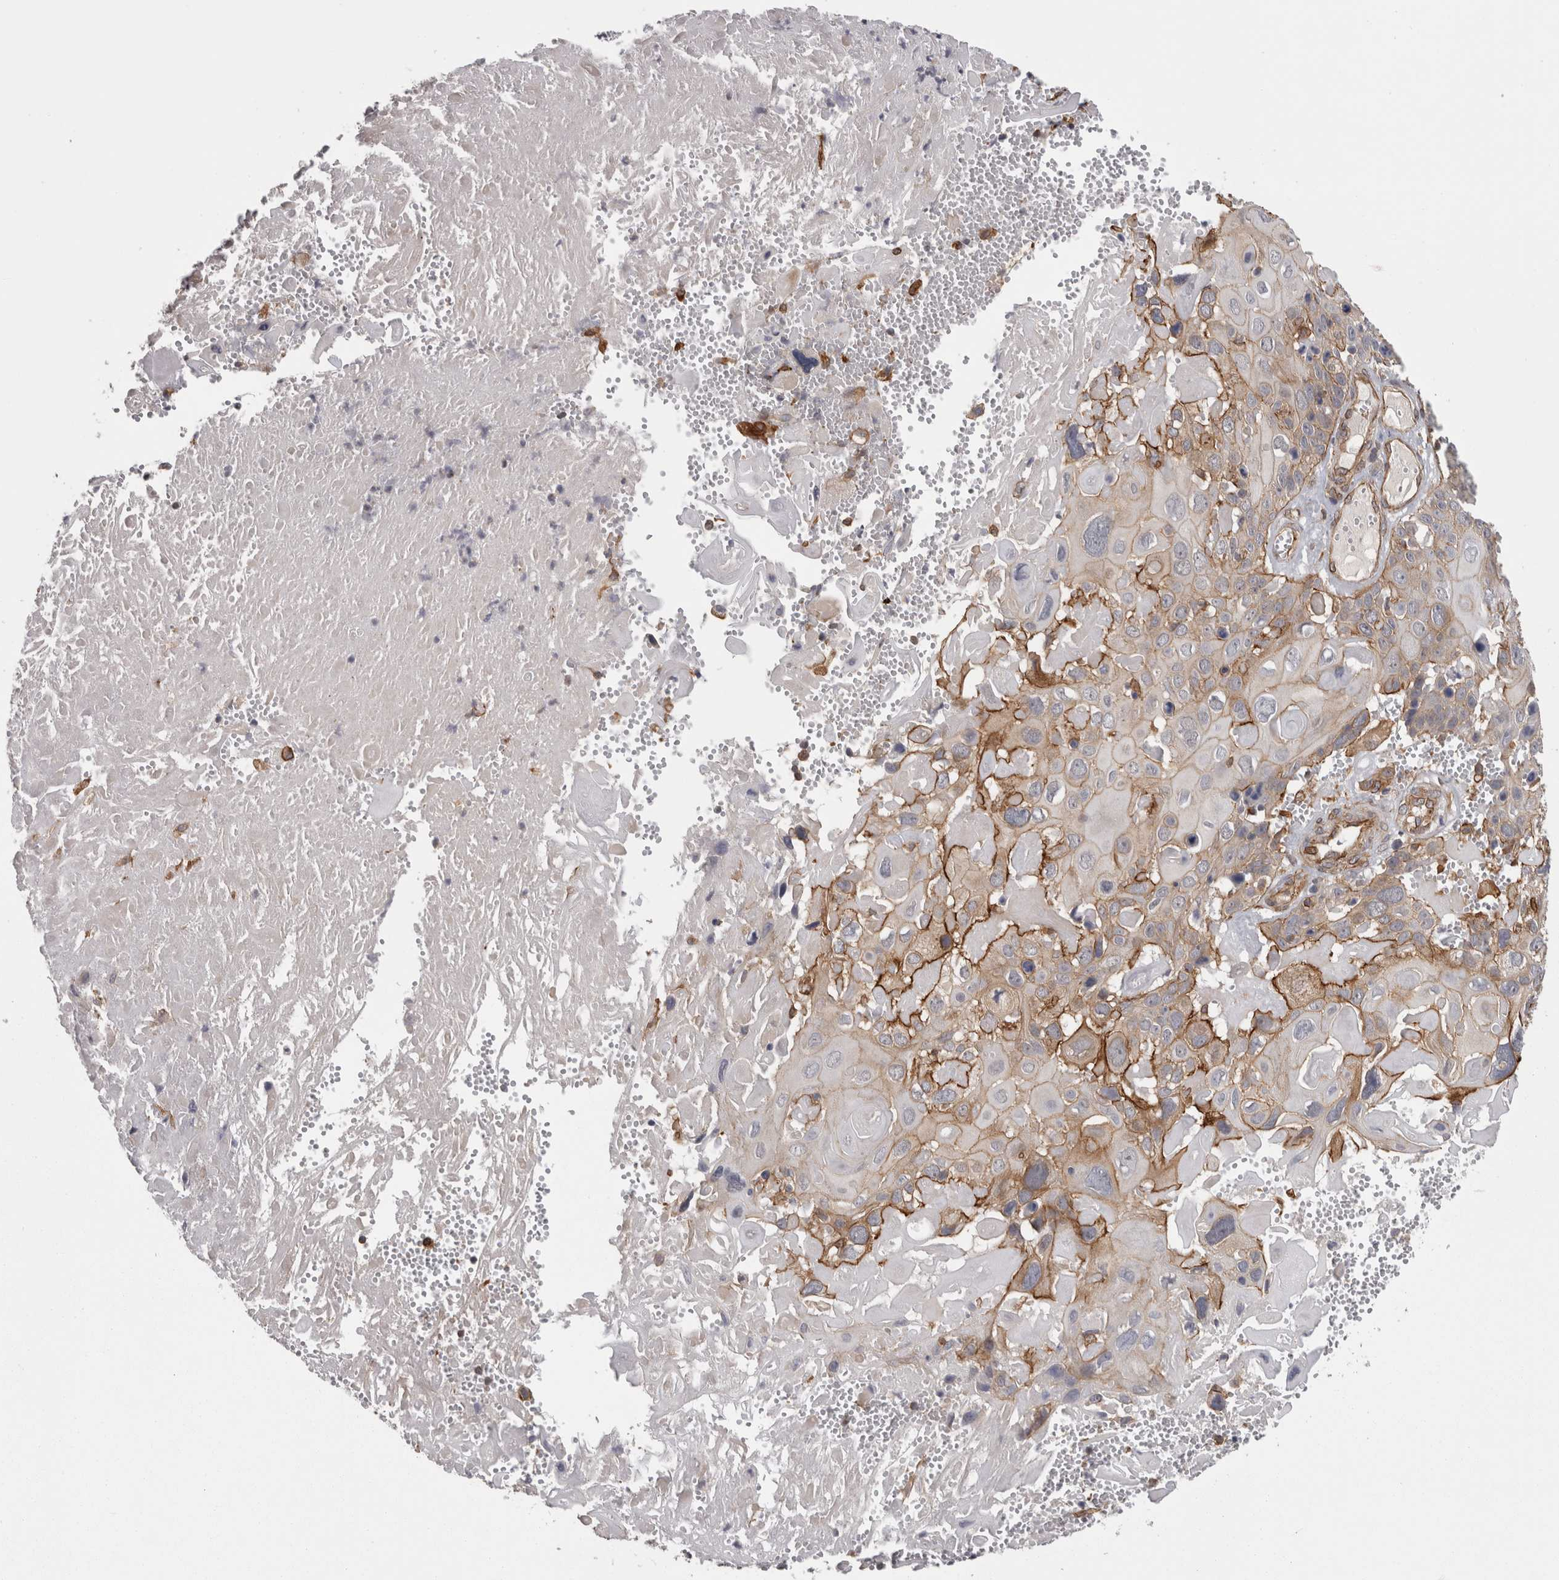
{"staining": {"intensity": "moderate", "quantity": "25%-75%", "location": "cytoplasmic/membranous"}, "tissue": "cervical cancer", "cell_type": "Tumor cells", "image_type": "cancer", "snomed": [{"axis": "morphology", "description": "Squamous cell carcinoma, NOS"}, {"axis": "topography", "description": "Cervix"}], "caption": "The photomicrograph displays a brown stain indicating the presence of a protein in the cytoplasmic/membranous of tumor cells in cervical cancer (squamous cell carcinoma). (IHC, brightfield microscopy, high magnification).", "gene": "RMDN1", "patient": {"sex": "female", "age": 74}}